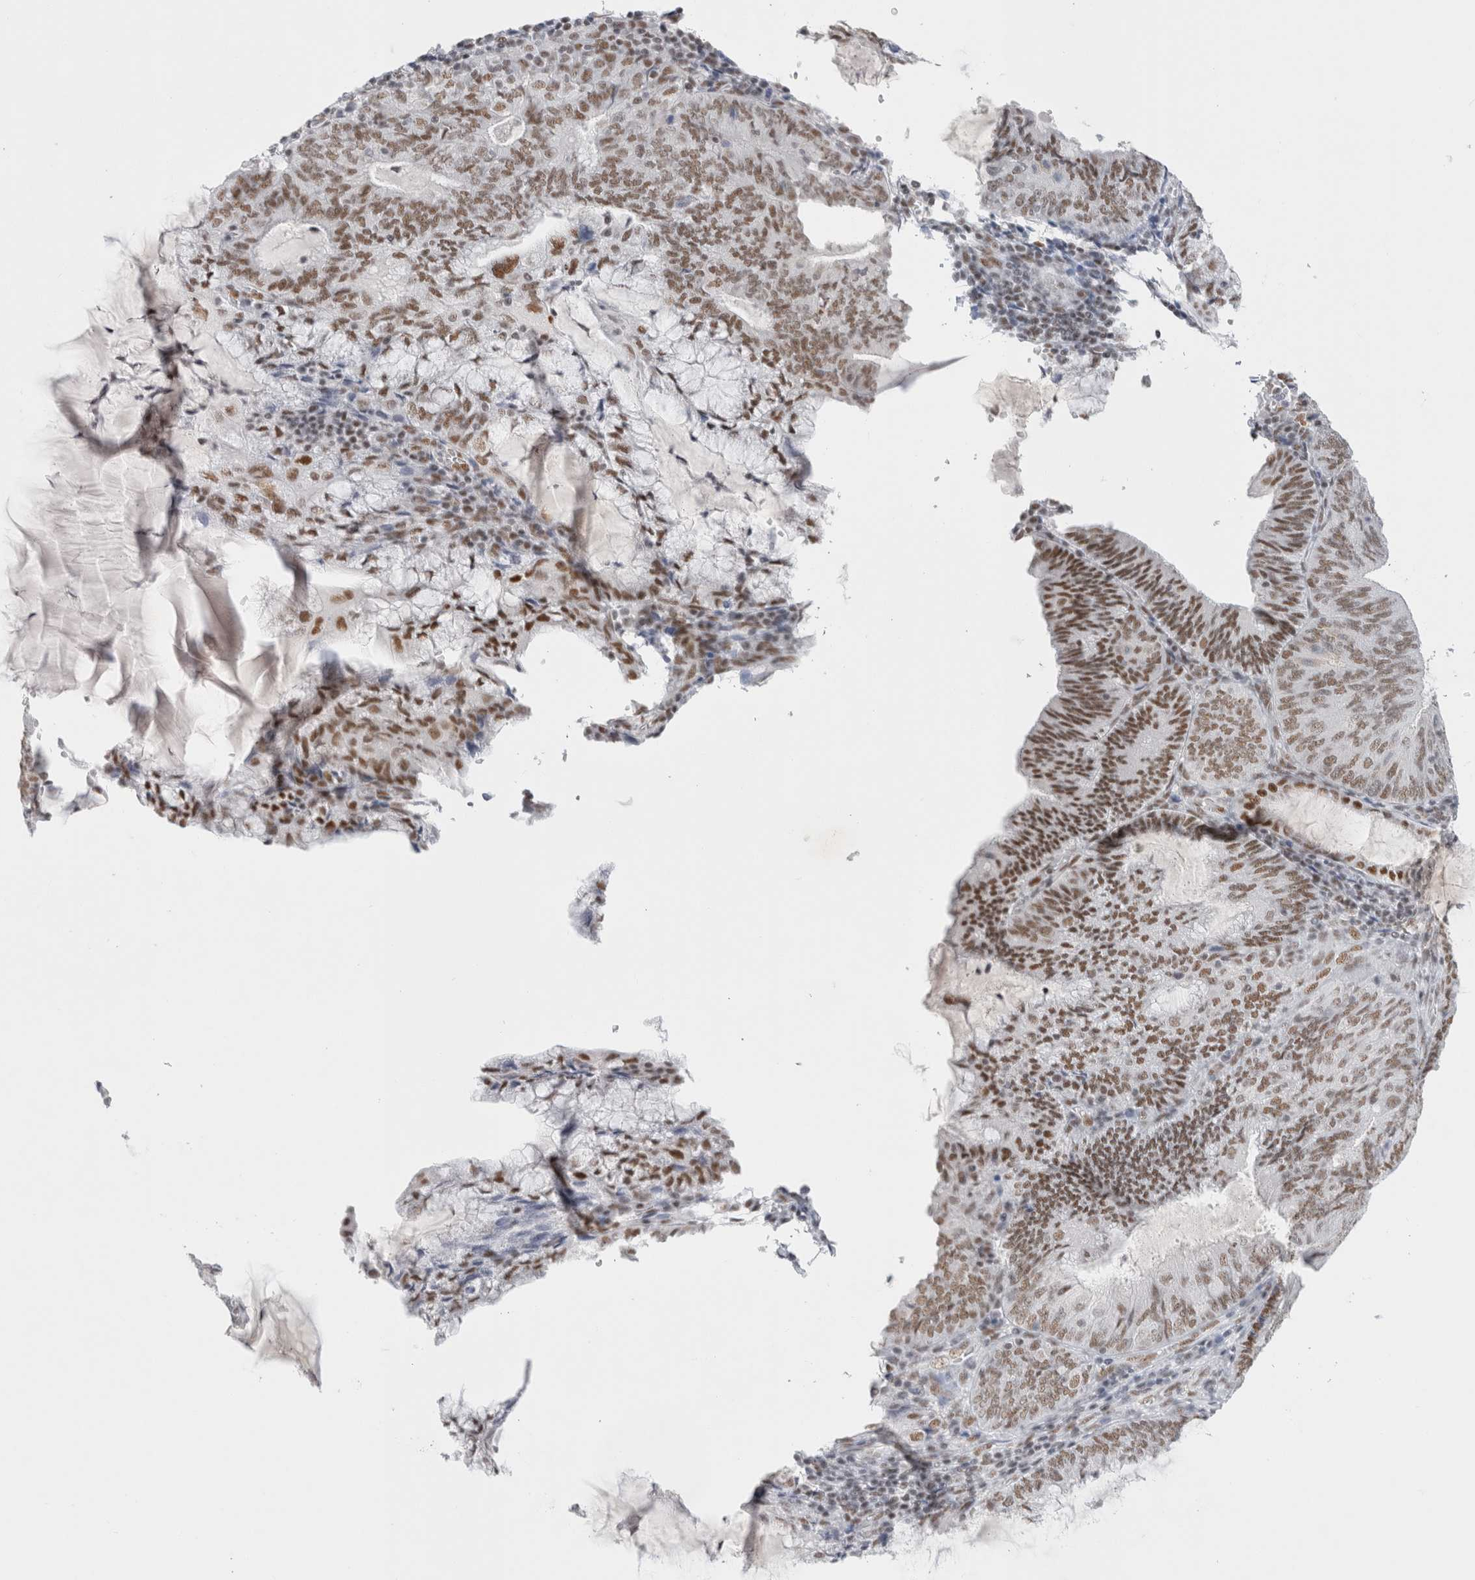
{"staining": {"intensity": "moderate", "quantity": ">75%", "location": "nuclear"}, "tissue": "endometrial cancer", "cell_type": "Tumor cells", "image_type": "cancer", "snomed": [{"axis": "morphology", "description": "Adenocarcinoma, NOS"}, {"axis": "topography", "description": "Endometrium"}], "caption": "Immunohistochemical staining of endometrial adenocarcinoma reveals medium levels of moderate nuclear protein staining in about >75% of tumor cells. The staining was performed using DAB, with brown indicating positive protein expression. Nuclei are stained blue with hematoxylin.", "gene": "COPS7A", "patient": {"sex": "female", "age": 81}}